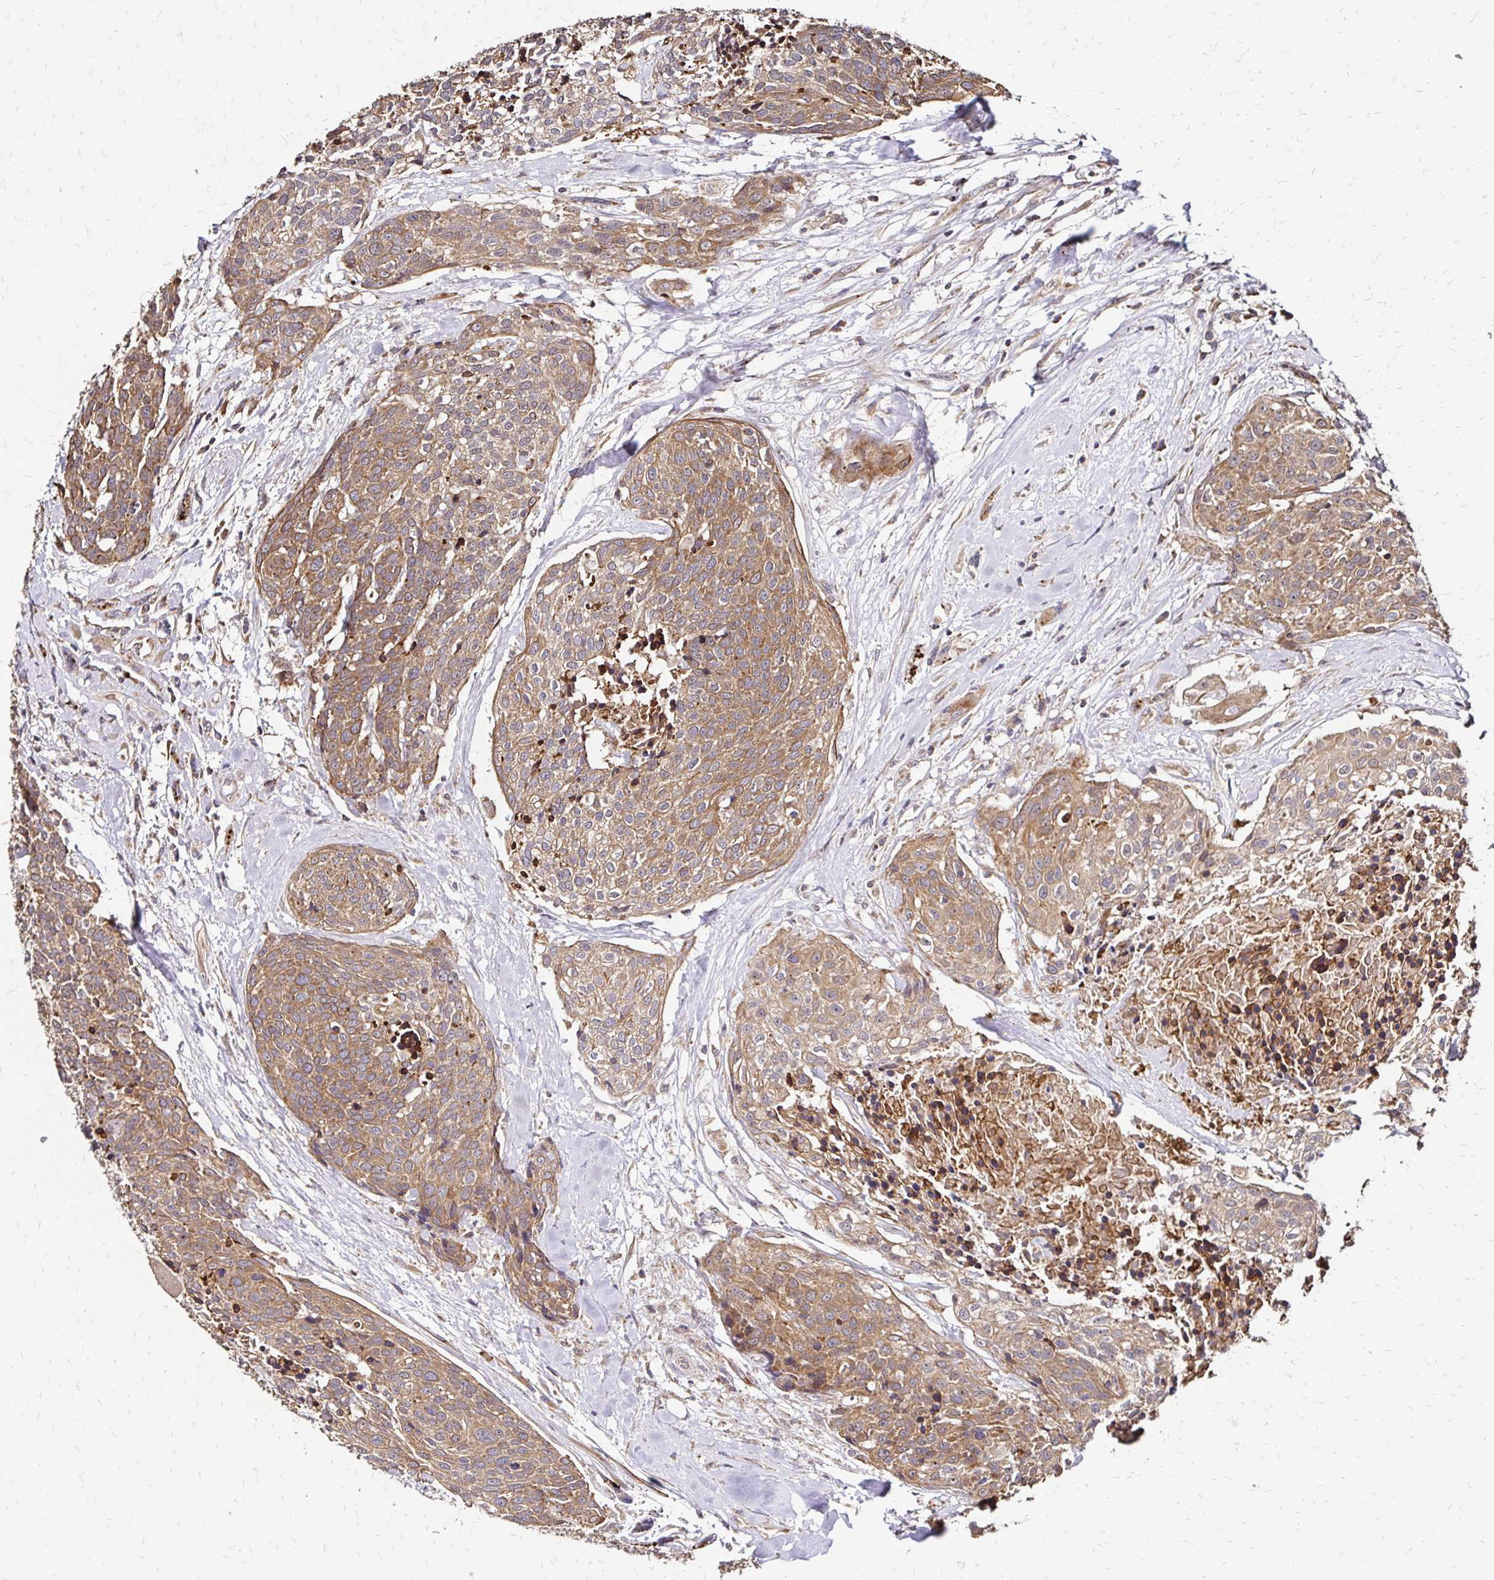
{"staining": {"intensity": "moderate", "quantity": ">75%", "location": "cytoplasmic/membranous"}, "tissue": "head and neck cancer", "cell_type": "Tumor cells", "image_type": "cancer", "snomed": [{"axis": "morphology", "description": "Squamous cell carcinoma, NOS"}, {"axis": "topography", "description": "Oral tissue"}, {"axis": "topography", "description": "Head-Neck"}], "caption": "The photomicrograph shows immunohistochemical staining of squamous cell carcinoma (head and neck). There is moderate cytoplasmic/membranous staining is identified in about >75% of tumor cells. The staining was performed using DAB (3,3'-diaminobenzidine) to visualize the protein expression in brown, while the nuclei were stained in blue with hematoxylin (Magnification: 20x).", "gene": "ZW10", "patient": {"sex": "male", "age": 64}}